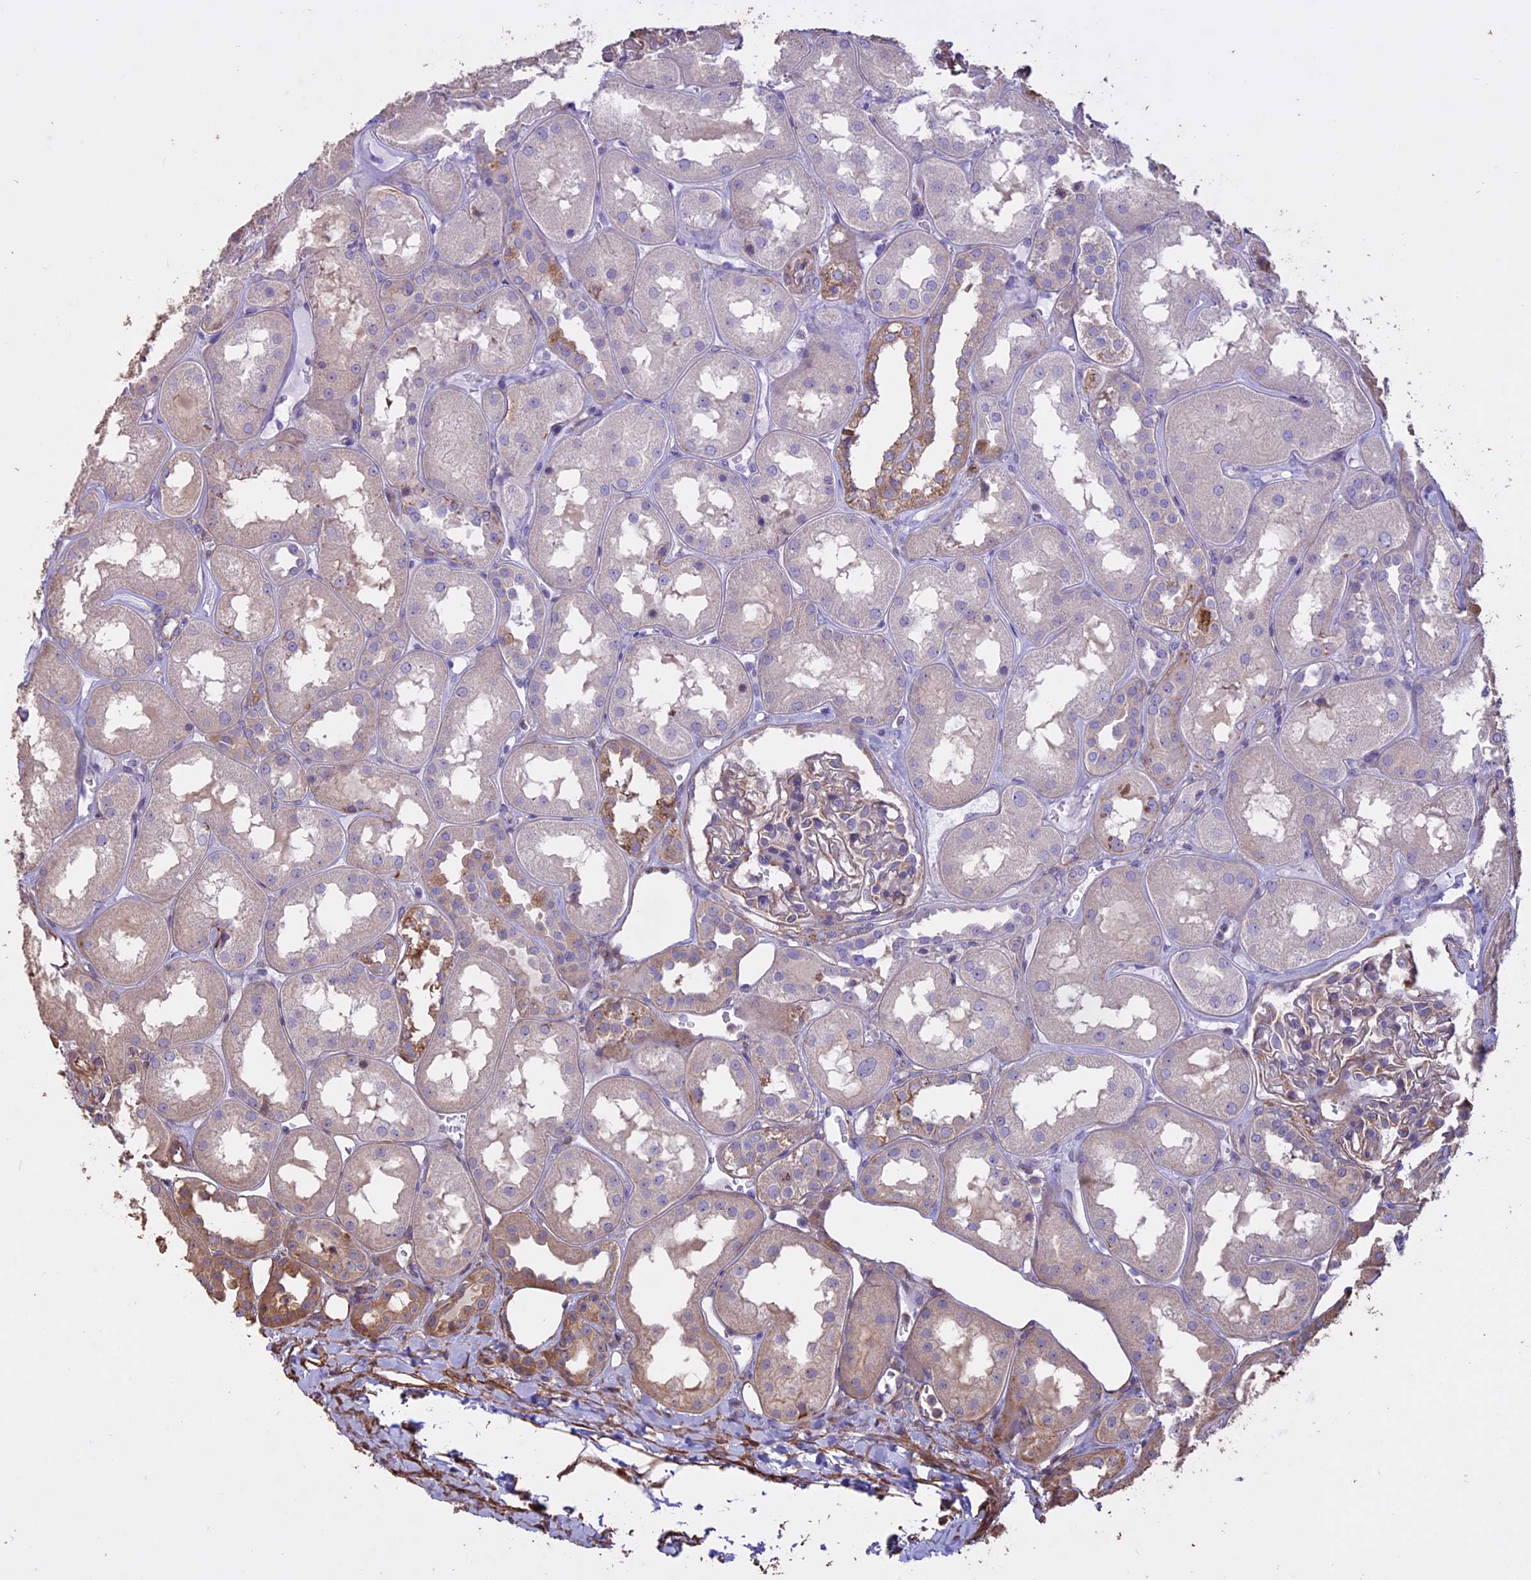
{"staining": {"intensity": "negative", "quantity": "none", "location": "none"}, "tissue": "kidney", "cell_type": "Cells in glomeruli", "image_type": "normal", "snomed": [{"axis": "morphology", "description": "Normal tissue, NOS"}, {"axis": "topography", "description": "Kidney"}], "caption": "A high-resolution histopathology image shows IHC staining of benign kidney, which demonstrates no significant staining in cells in glomeruli. The staining was performed using DAB (3,3'-diaminobenzidine) to visualize the protein expression in brown, while the nuclei were stained in blue with hematoxylin (Magnification: 20x).", "gene": "CCDC148", "patient": {"sex": "male", "age": 70}}